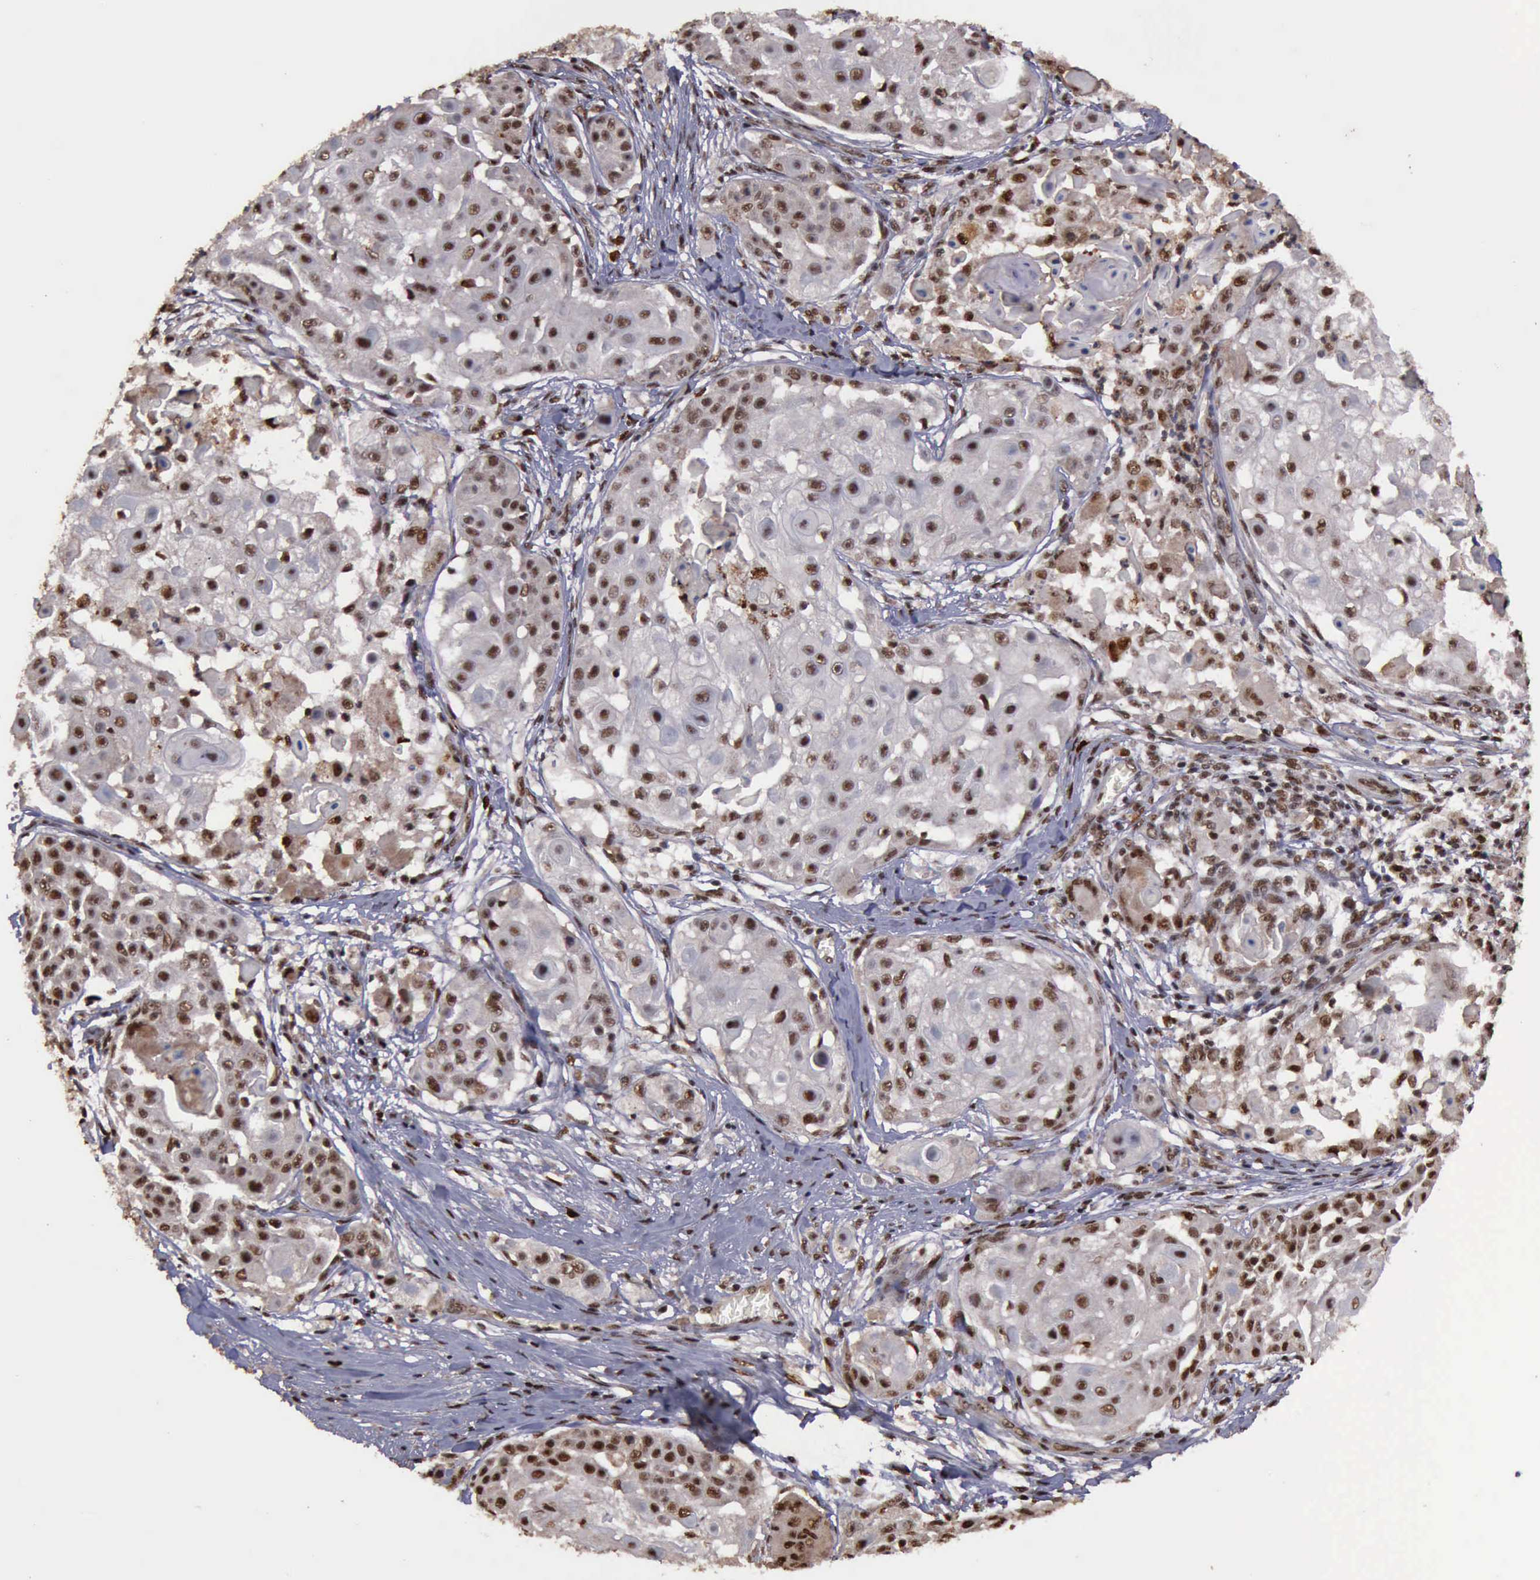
{"staining": {"intensity": "moderate", "quantity": ">75%", "location": "nuclear"}, "tissue": "skin cancer", "cell_type": "Tumor cells", "image_type": "cancer", "snomed": [{"axis": "morphology", "description": "Squamous cell carcinoma, NOS"}, {"axis": "topography", "description": "Skin"}], "caption": "An IHC image of tumor tissue is shown. Protein staining in brown labels moderate nuclear positivity in skin cancer within tumor cells.", "gene": "TRMT2A", "patient": {"sex": "female", "age": 57}}